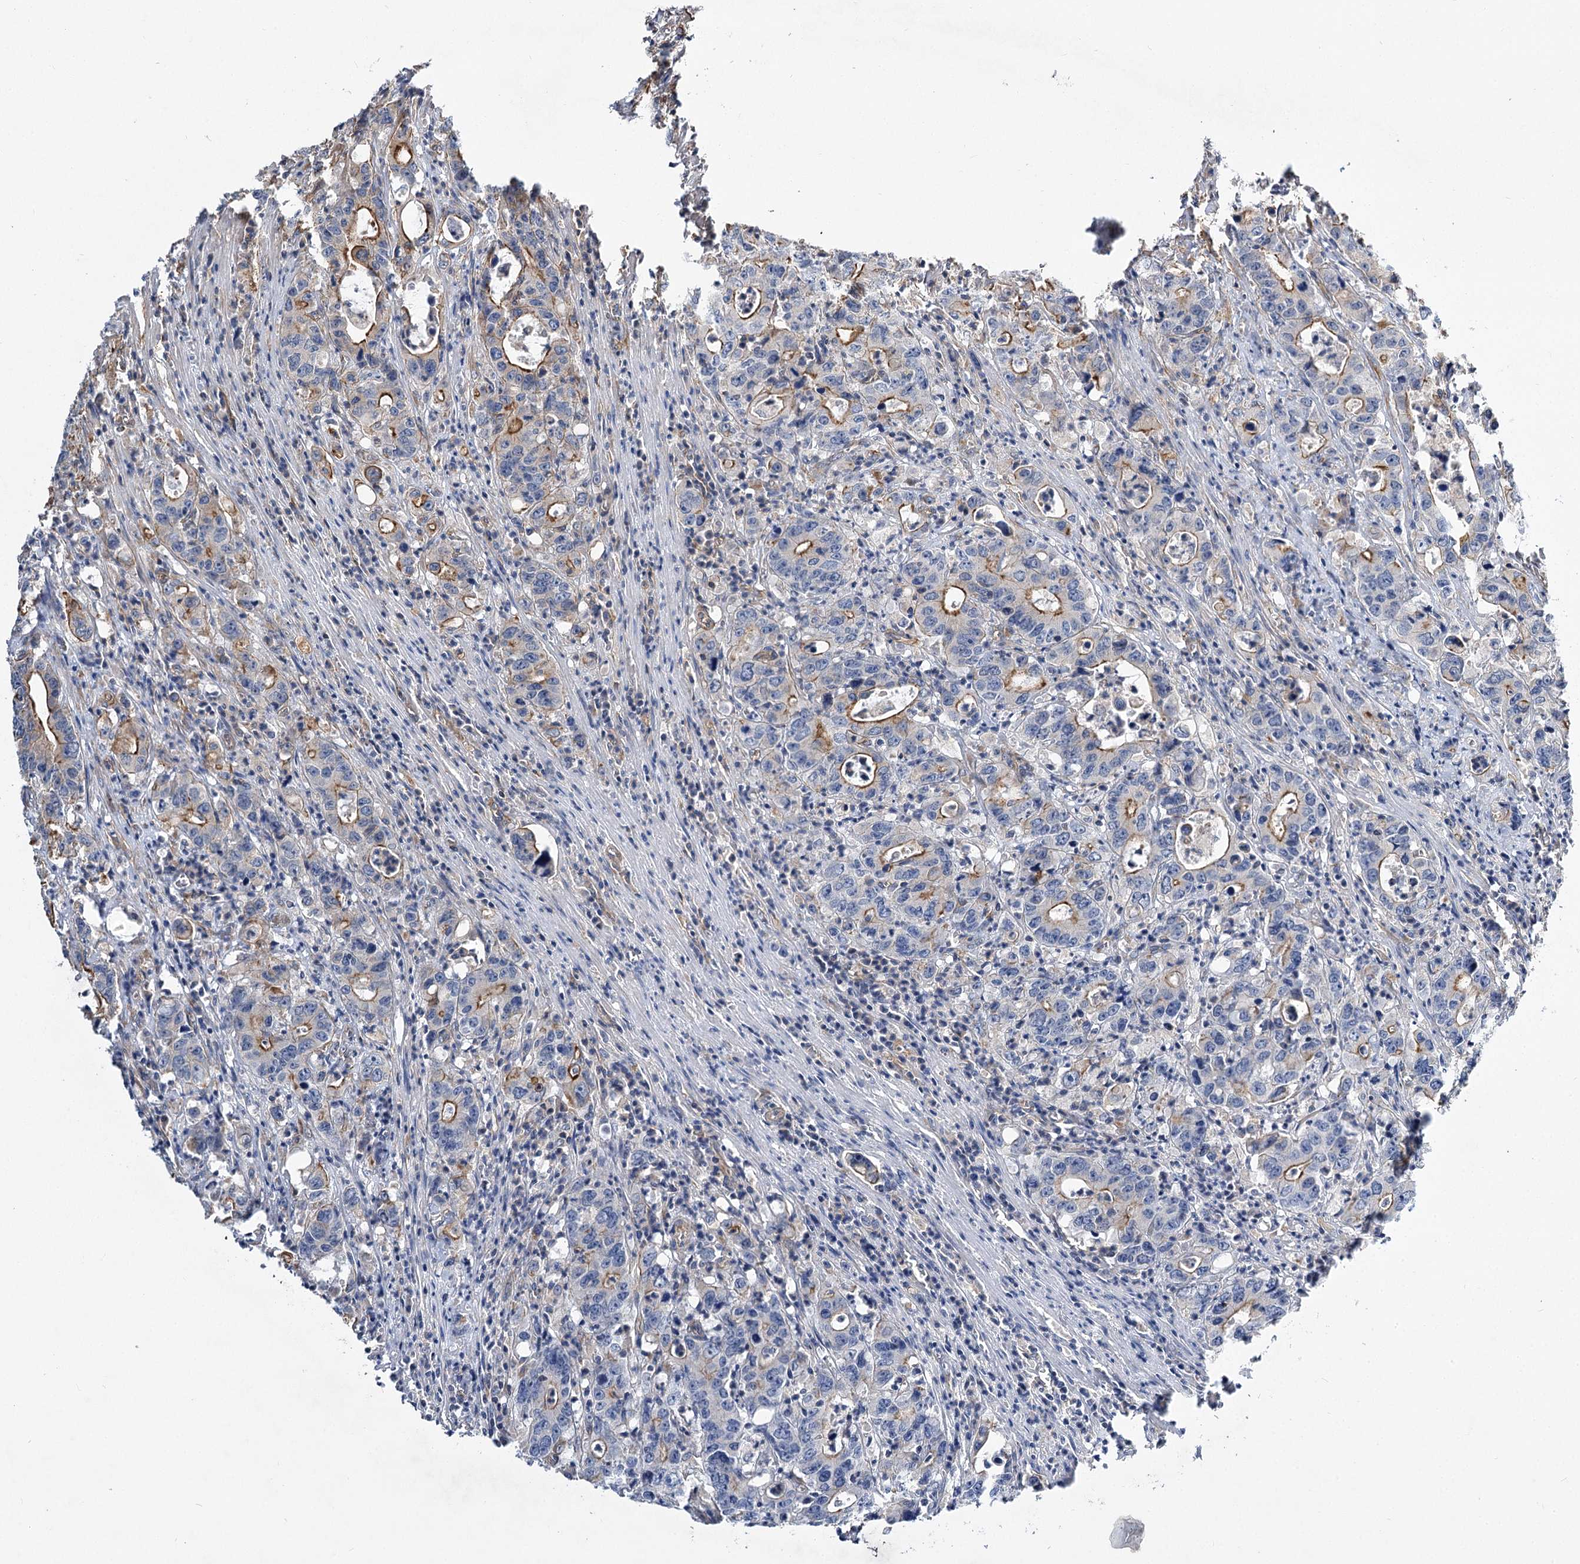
{"staining": {"intensity": "moderate", "quantity": "<25%", "location": "cytoplasmic/membranous"}, "tissue": "colorectal cancer", "cell_type": "Tumor cells", "image_type": "cancer", "snomed": [{"axis": "morphology", "description": "Adenocarcinoma, NOS"}, {"axis": "topography", "description": "Colon"}], "caption": "IHC (DAB (3,3'-diaminobenzidine)) staining of adenocarcinoma (colorectal) exhibits moderate cytoplasmic/membranous protein staining in approximately <25% of tumor cells. (Stains: DAB (3,3'-diaminobenzidine) in brown, nuclei in blue, Microscopy: brightfield microscopy at high magnification).", "gene": "SH3BP5L", "patient": {"sex": "female", "age": 75}}